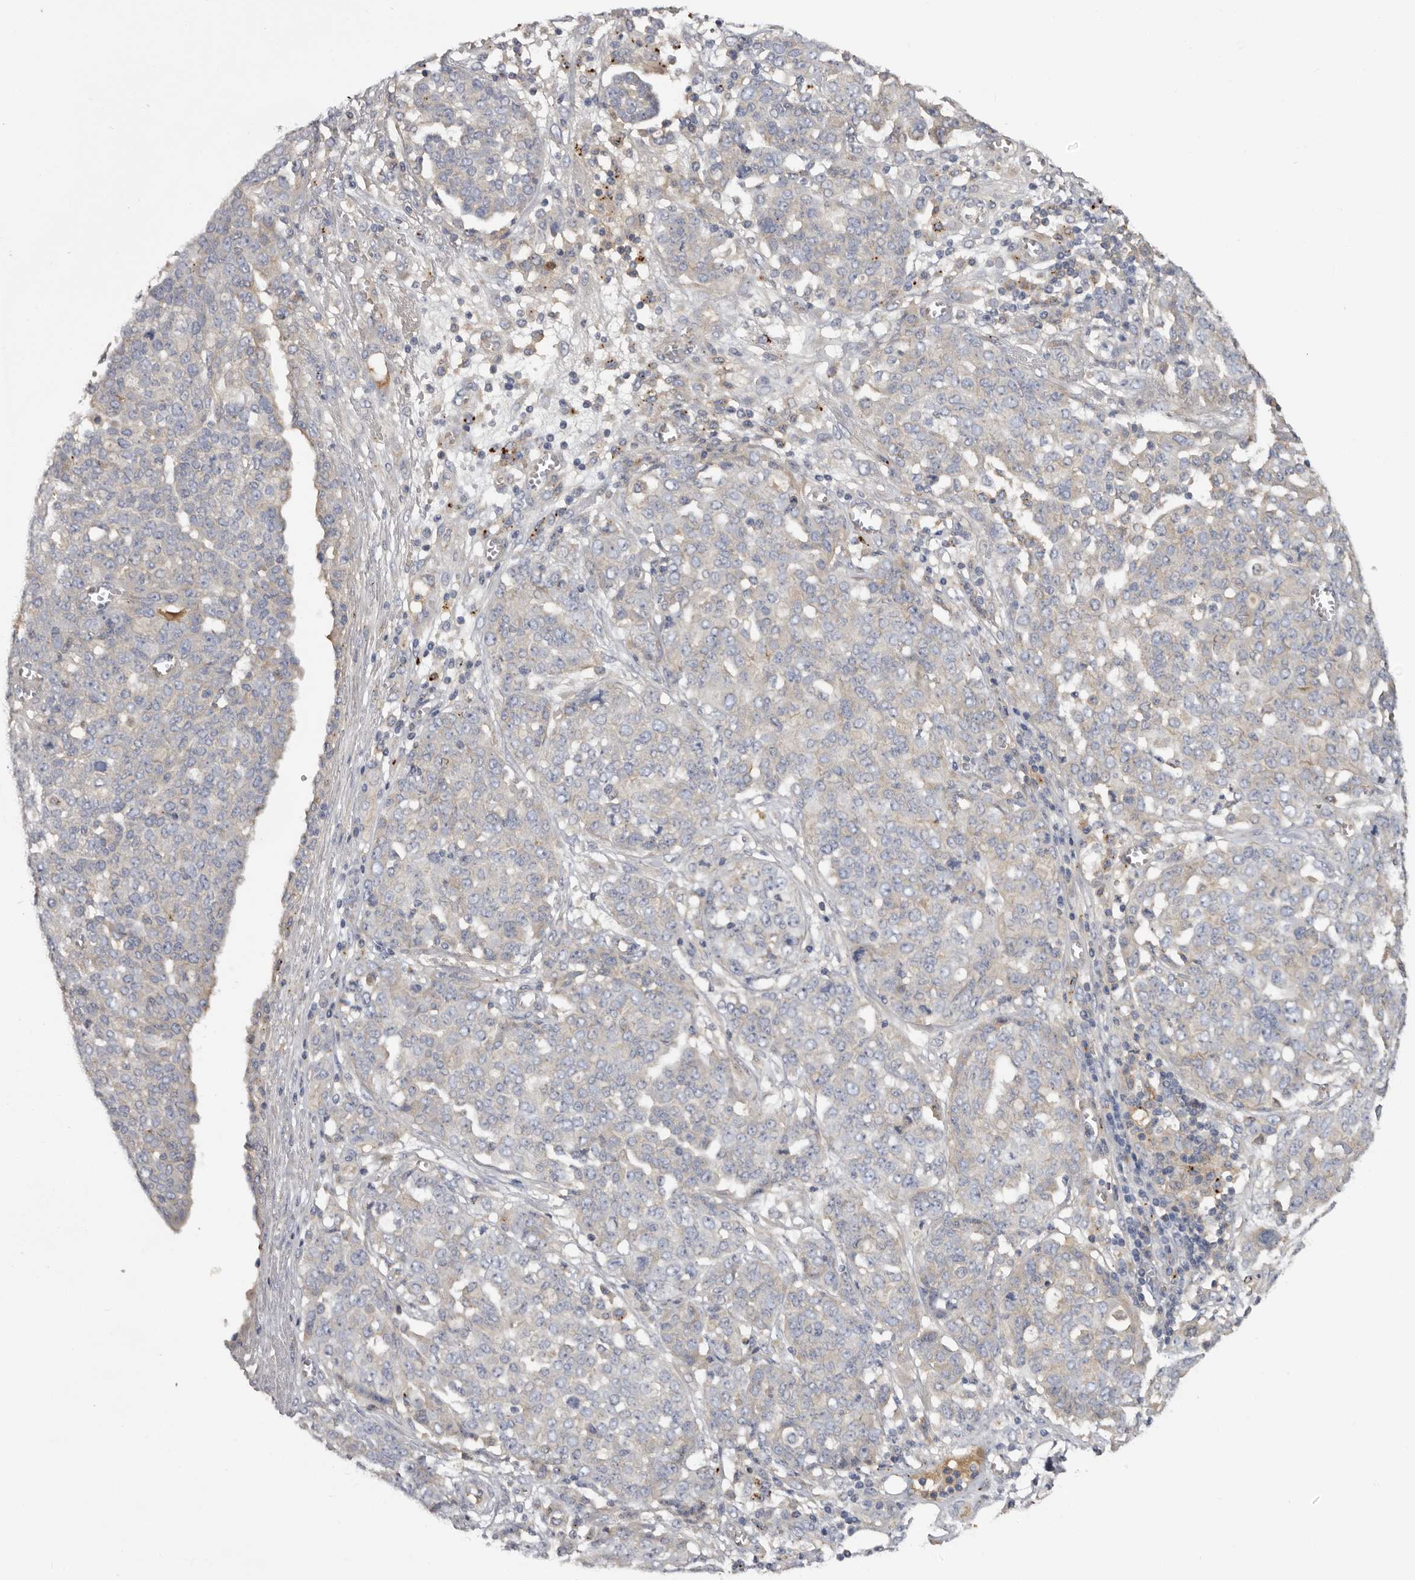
{"staining": {"intensity": "negative", "quantity": "none", "location": "none"}, "tissue": "ovarian cancer", "cell_type": "Tumor cells", "image_type": "cancer", "snomed": [{"axis": "morphology", "description": "Cystadenocarcinoma, serous, NOS"}, {"axis": "topography", "description": "Soft tissue"}, {"axis": "topography", "description": "Ovary"}], "caption": "This photomicrograph is of ovarian serous cystadenocarcinoma stained with IHC to label a protein in brown with the nuclei are counter-stained blue. There is no expression in tumor cells.", "gene": "INKA2", "patient": {"sex": "female", "age": 57}}